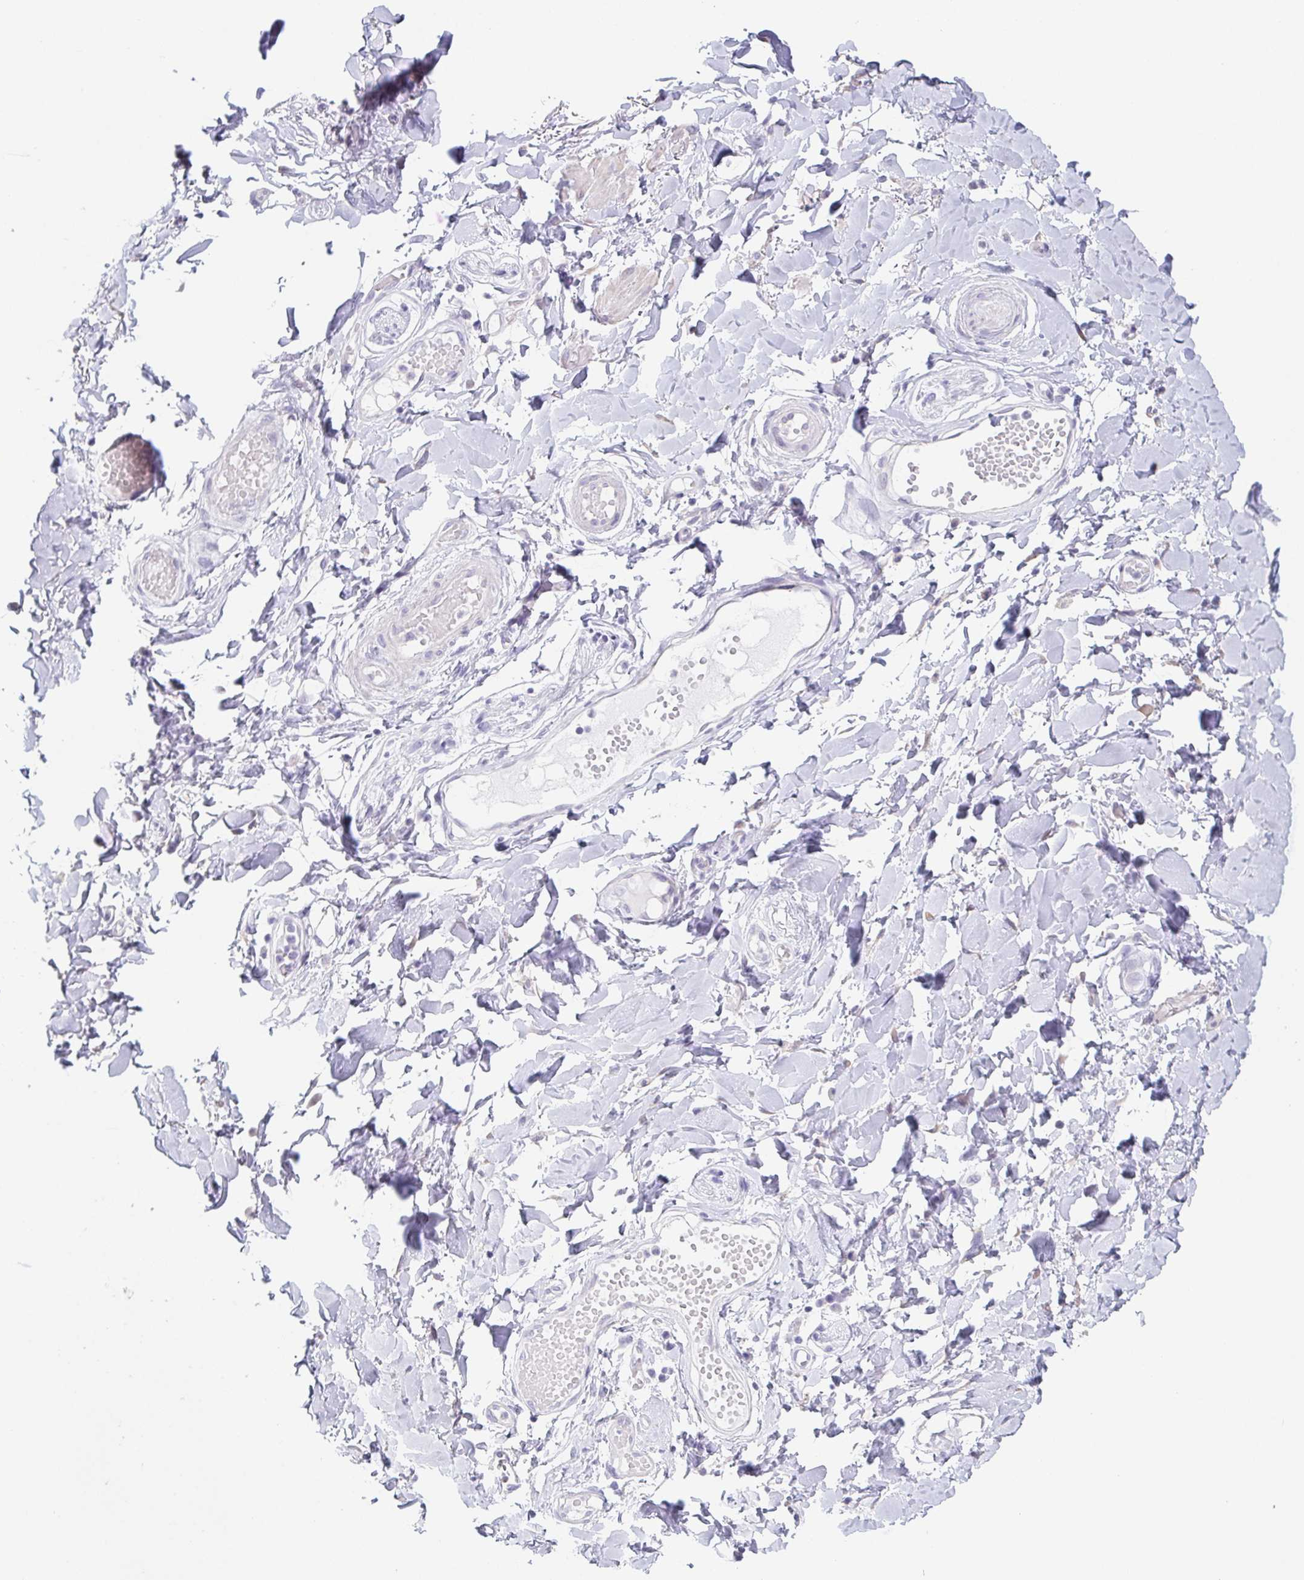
{"staining": {"intensity": "negative", "quantity": "none", "location": "none"}, "tissue": "adipose tissue", "cell_type": "Adipocytes", "image_type": "normal", "snomed": [{"axis": "morphology", "description": "Normal tissue, NOS"}, {"axis": "topography", "description": "Anal"}, {"axis": "topography", "description": "Peripheral nerve tissue"}], "caption": "The IHC histopathology image has no significant expression in adipocytes of adipose tissue.", "gene": "HDGFL1", "patient": {"sex": "male", "age": 78}}